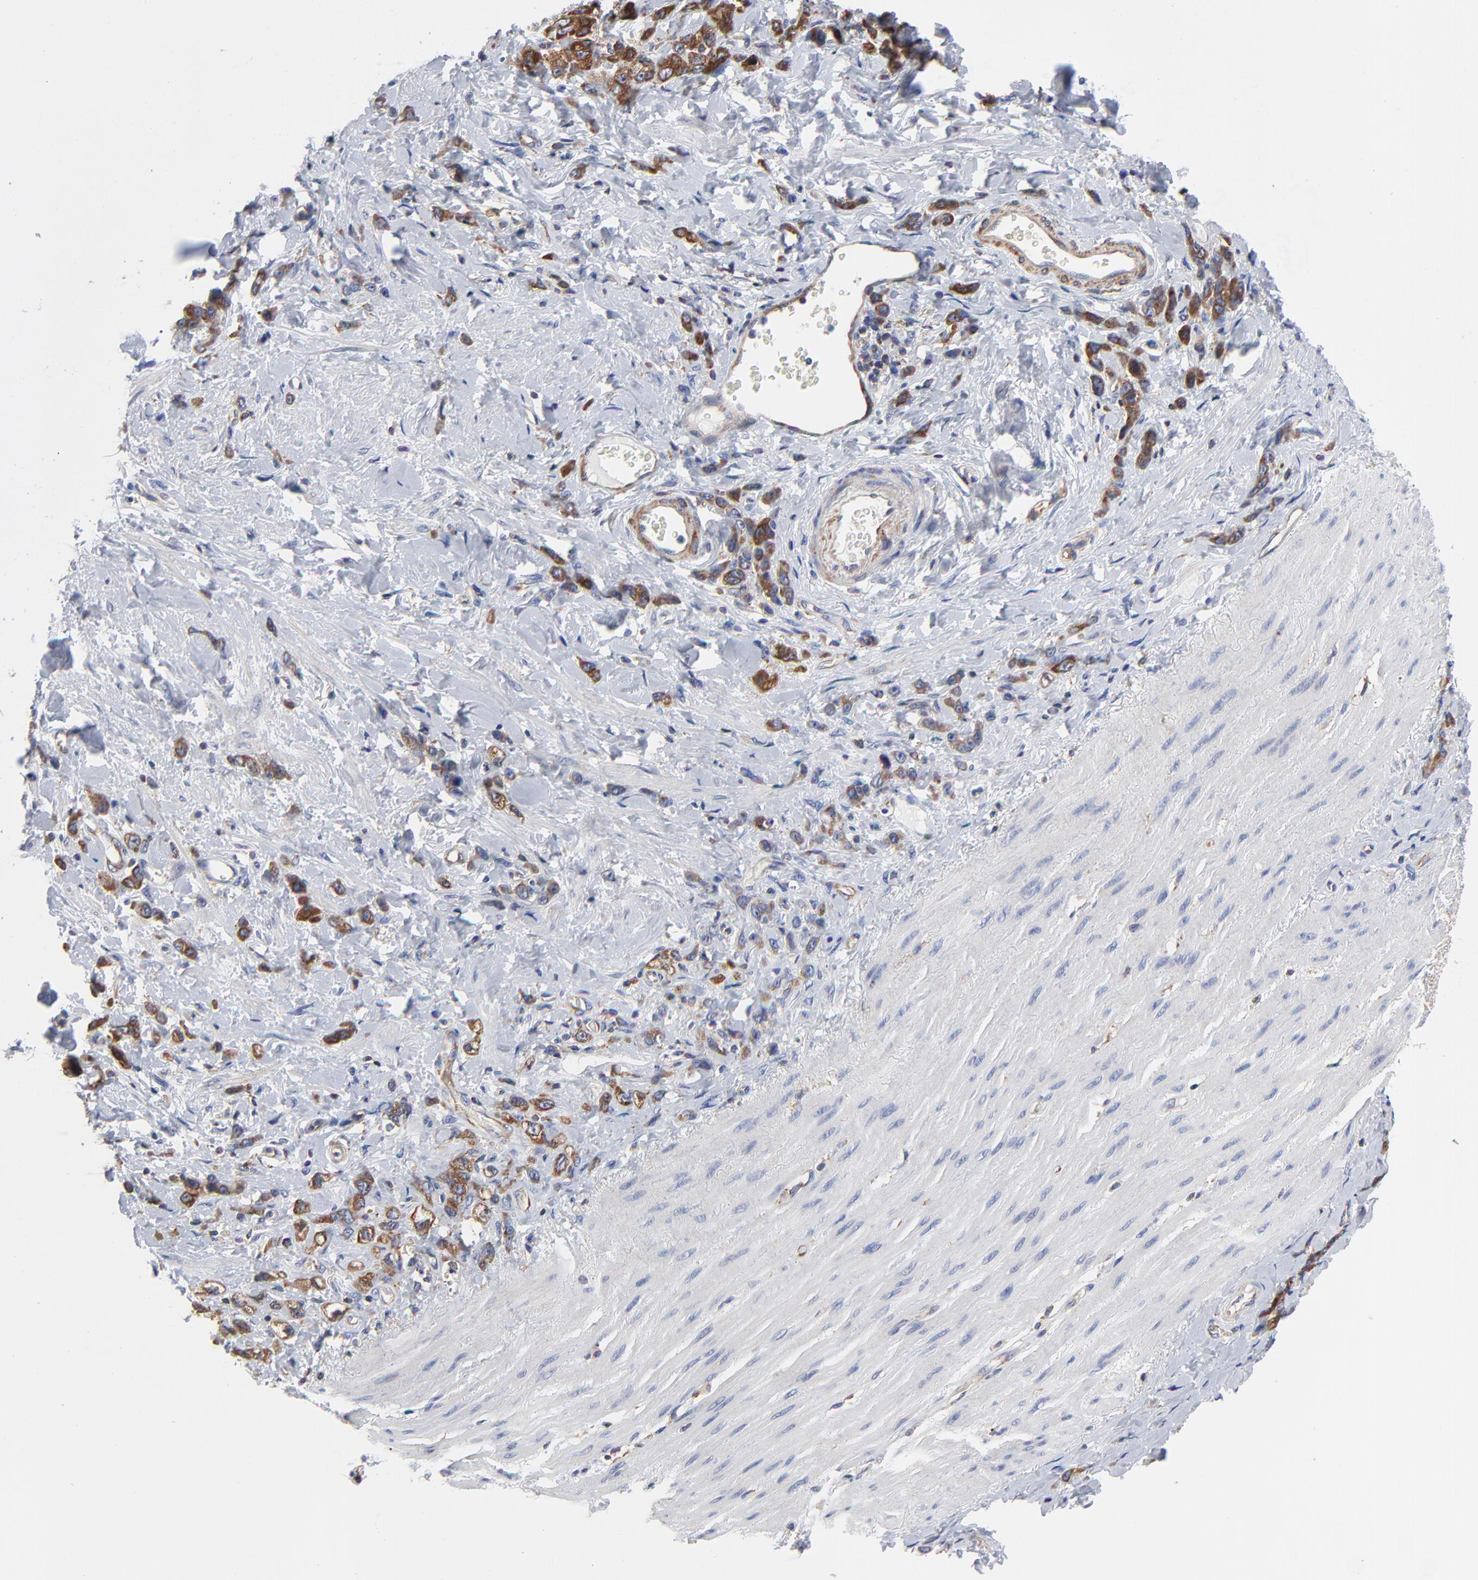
{"staining": {"intensity": "strong", "quantity": ">75%", "location": "cytoplasmic/membranous"}, "tissue": "stomach cancer", "cell_type": "Tumor cells", "image_type": "cancer", "snomed": [{"axis": "morphology", "description": "Normal tissue, NOS"}, {"axis": "morphology", "description": "Adenocarcinoma, NOS"}, {"axis": "topography", "description": "Stomach"}], "caption": "Stomach cancer stained with a brown dye shows strong cytoplasmic/membranous positive expression in about >75% of tumor cells.", "gene": "CD2AP", "patient": {"sex": "male", "age": 82}}